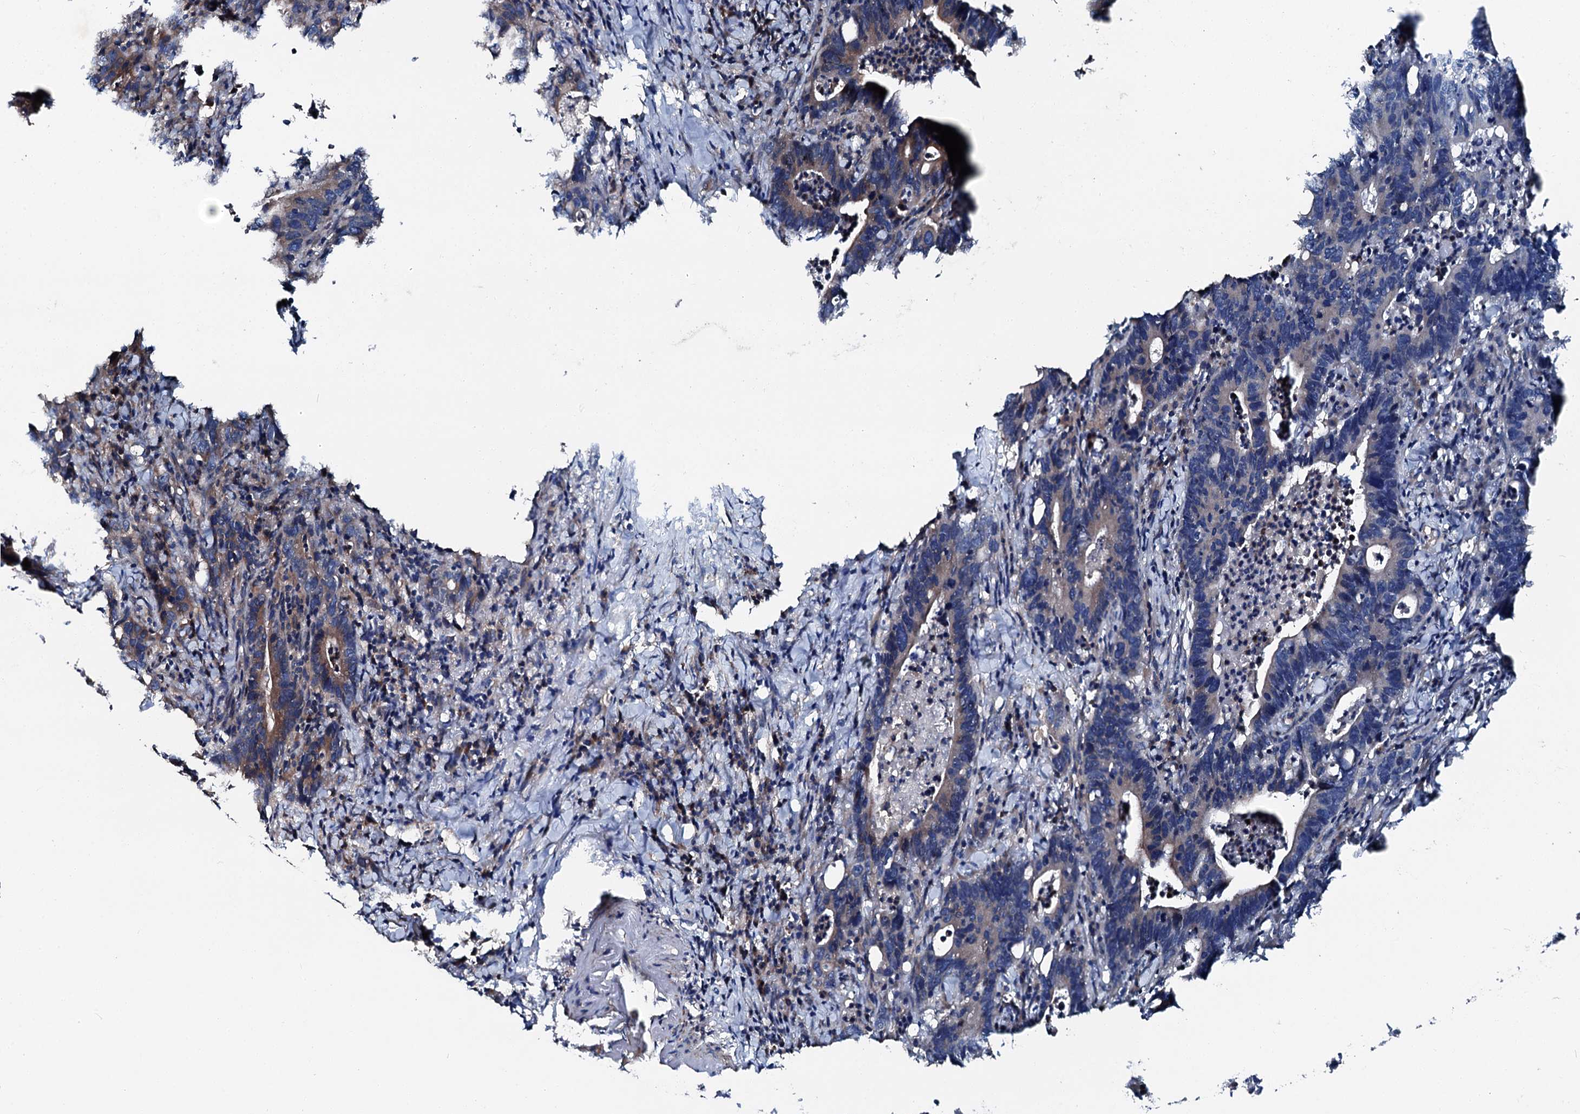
{"staining": {"intensity": "weak", "quantity": "<25%", "location": "cytoplasmic/membranous"}, "tissue": "colorectal cancer", "cell_type": "Tumor cells", "image_type": "cancer", "snomed": [{"axis": "morphology", "description": "Adenocarcinoma, NOS"}, {"axis": "topography", "description": "Colon"}], "caption": "This histopathology image is of colorectal cancer stained with immunohistochemistry to label a protein in brown with the nuclei are counter-stained blue. There is no staining in tumor cells. (DAB immunohistochemistry, high magnification).", "gene": "SLC22A25", "patient": {"sex": "female", "age": 75}}